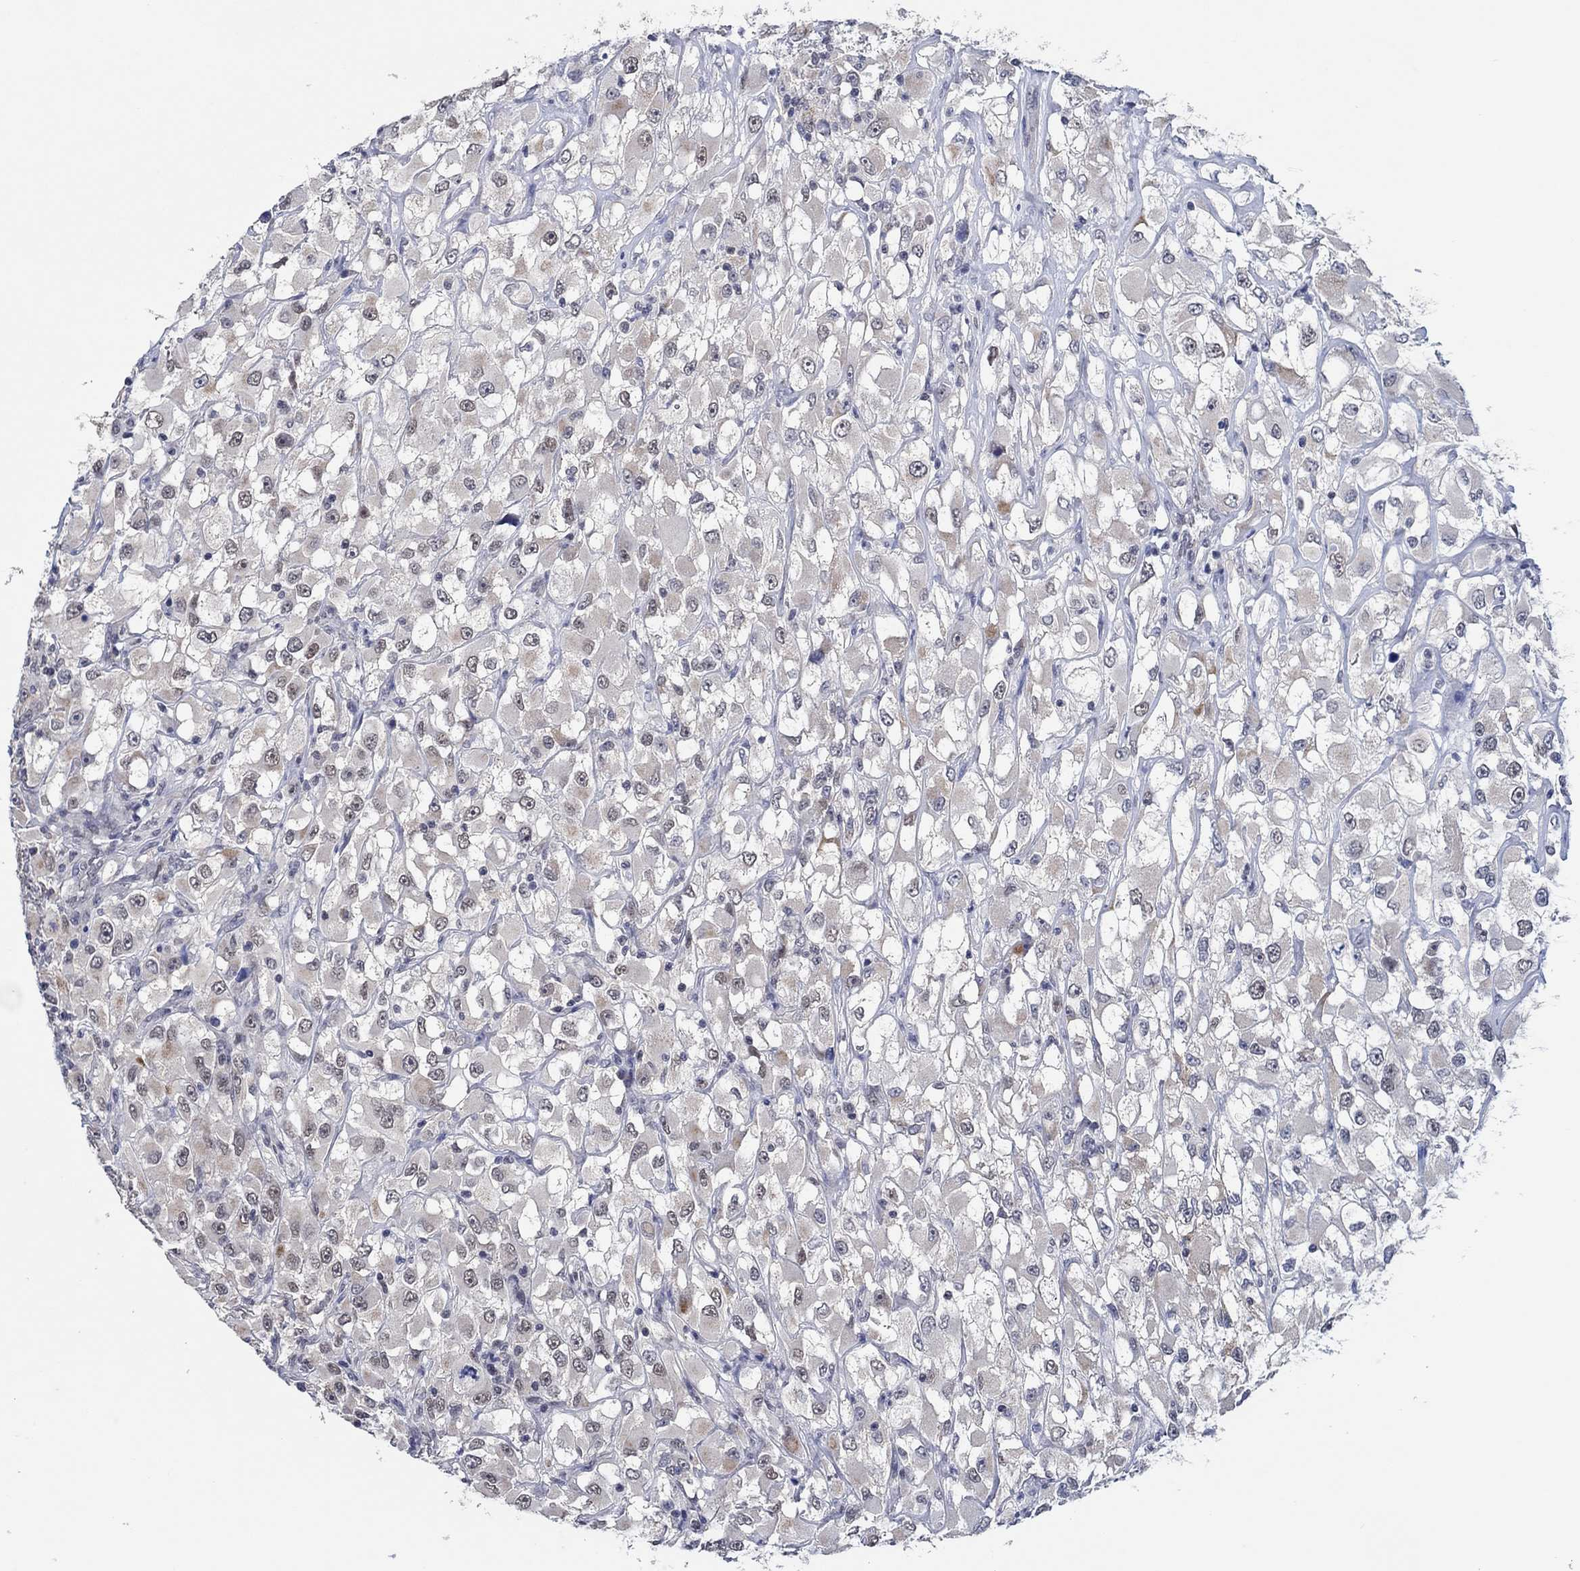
{"staining": {"intensity": "weak", "quantity": "25%-75%", "location": "nuclear"}, "tissue": "renal cancer", "cell_type": "Tumor cells", "image_type": "cancer", "snomed": [{"axis": "morphology", "description": "Adenocarcinoma, NOS"}, {"axis": "topography", "description": "Kidney"}], "caption": "Adenocarcinoma (renal) stained for a protein (brown) shows weak nuclear positive staining in about 25%-75% of tumor cells.", "gene": "PRRT3", "patient": {"sex": "female", "age": 52}}